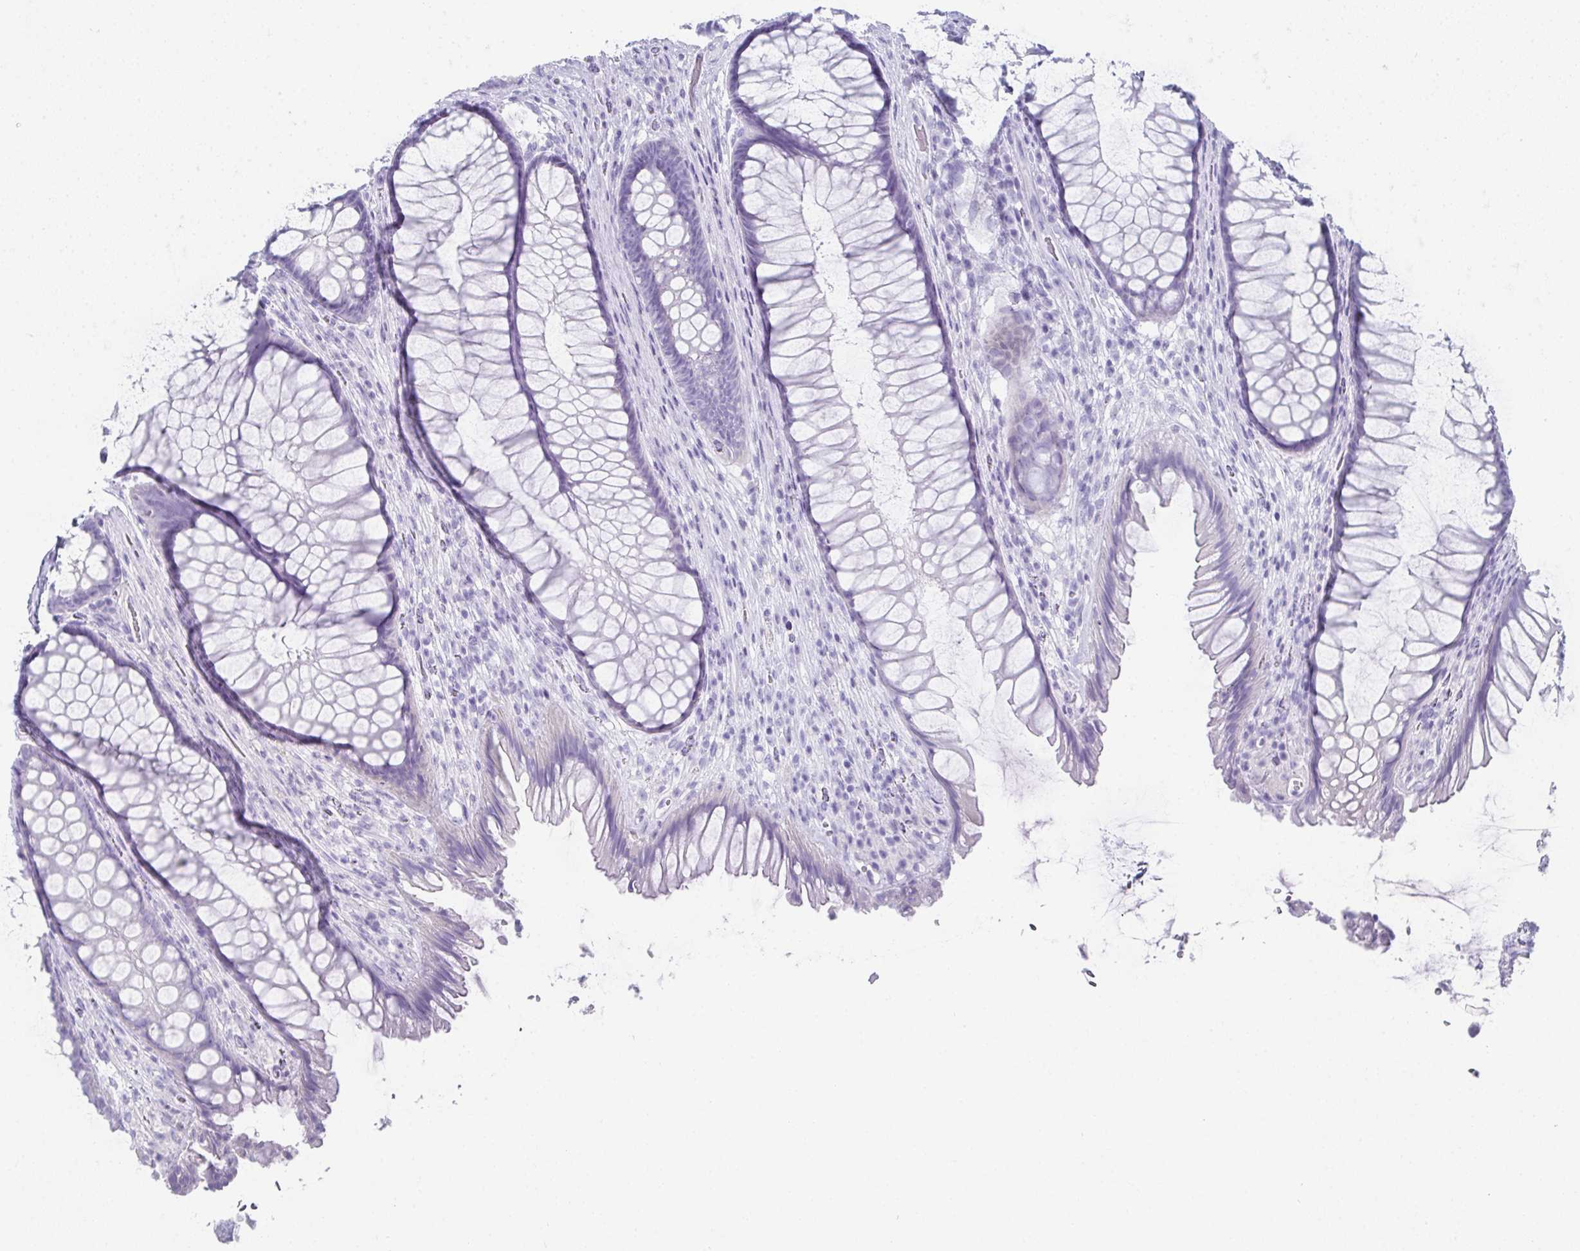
{"staining": {"intensity": "negative", "quantity": "none", "location": "none"}, "tissue": "rectum", "cell_type": "Glandular cells", "image_type": "normal", "snomed": [{"axis": "morphology", "description": "Normal tissue, NOS"}, {"axis": "topography", "description": "Rectum"}], "caption": "Immunohistochemistry (IHC) photomicrograph of unremarkable human rectum stained for a protein (brown), which displays no staining in glandular cells.", "gene": "SYCP1", "patient": {"sex": "male", "age": 53}}